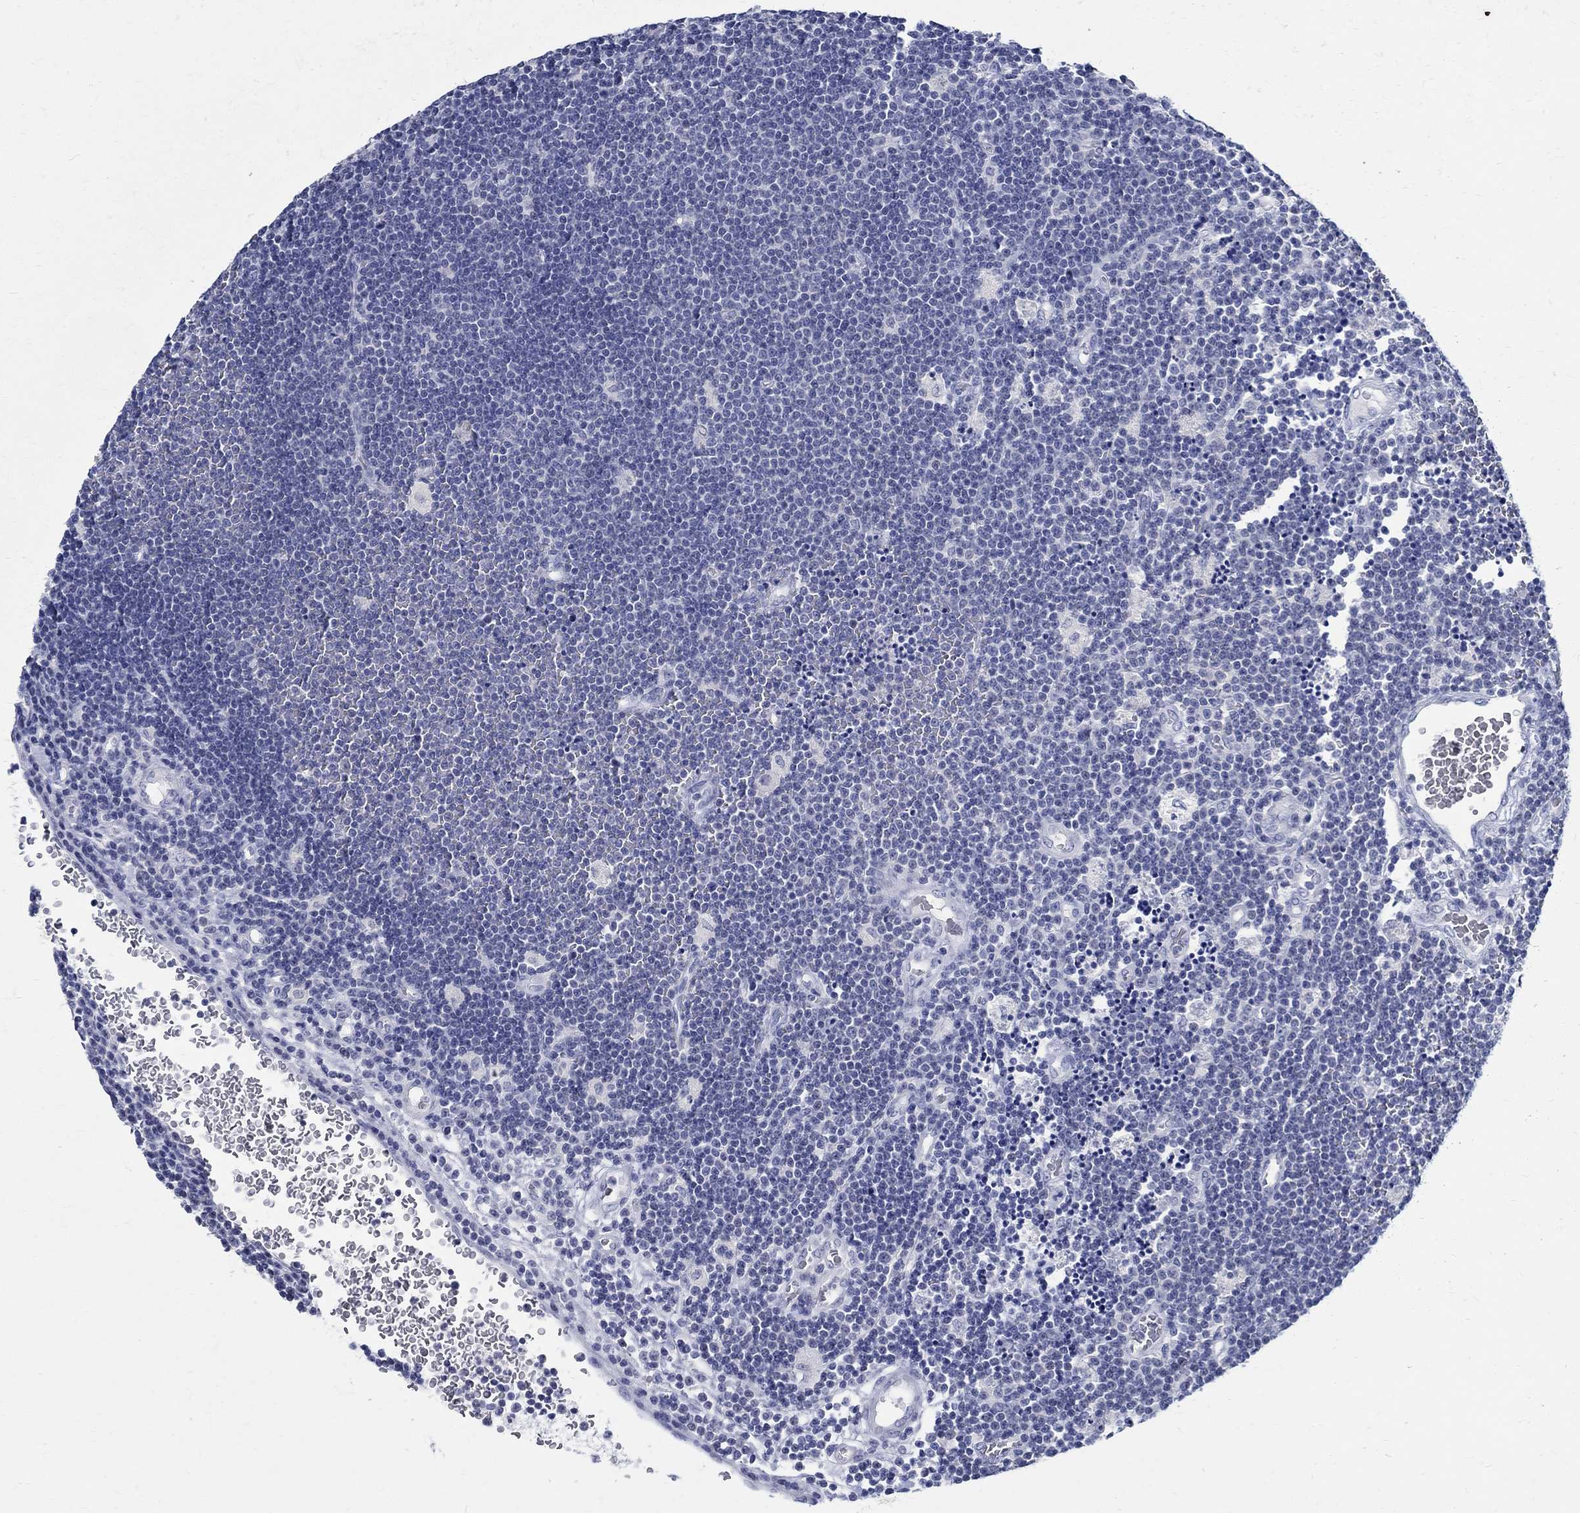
{"staining": {"intensity": "negative", "quantity": "none", "location": "none"}, "tissue": "lymphoma", "cell_type": "Tumor cells", "image_type": "cancer", "snomed": [{"axis": "morphology", "description": "Malignant lymphoma, non-Hodgkin's type, Low grade"}, {"axis": "topography", "description": "Brain"}], "caption": "The photomicrograph reveals no significant staining in tumor cells of malignant lymphoma, non-Hodgkin's type (low-grade).", "gene": "BSPRY", "patient": {"sex": "female", "age": 66}}